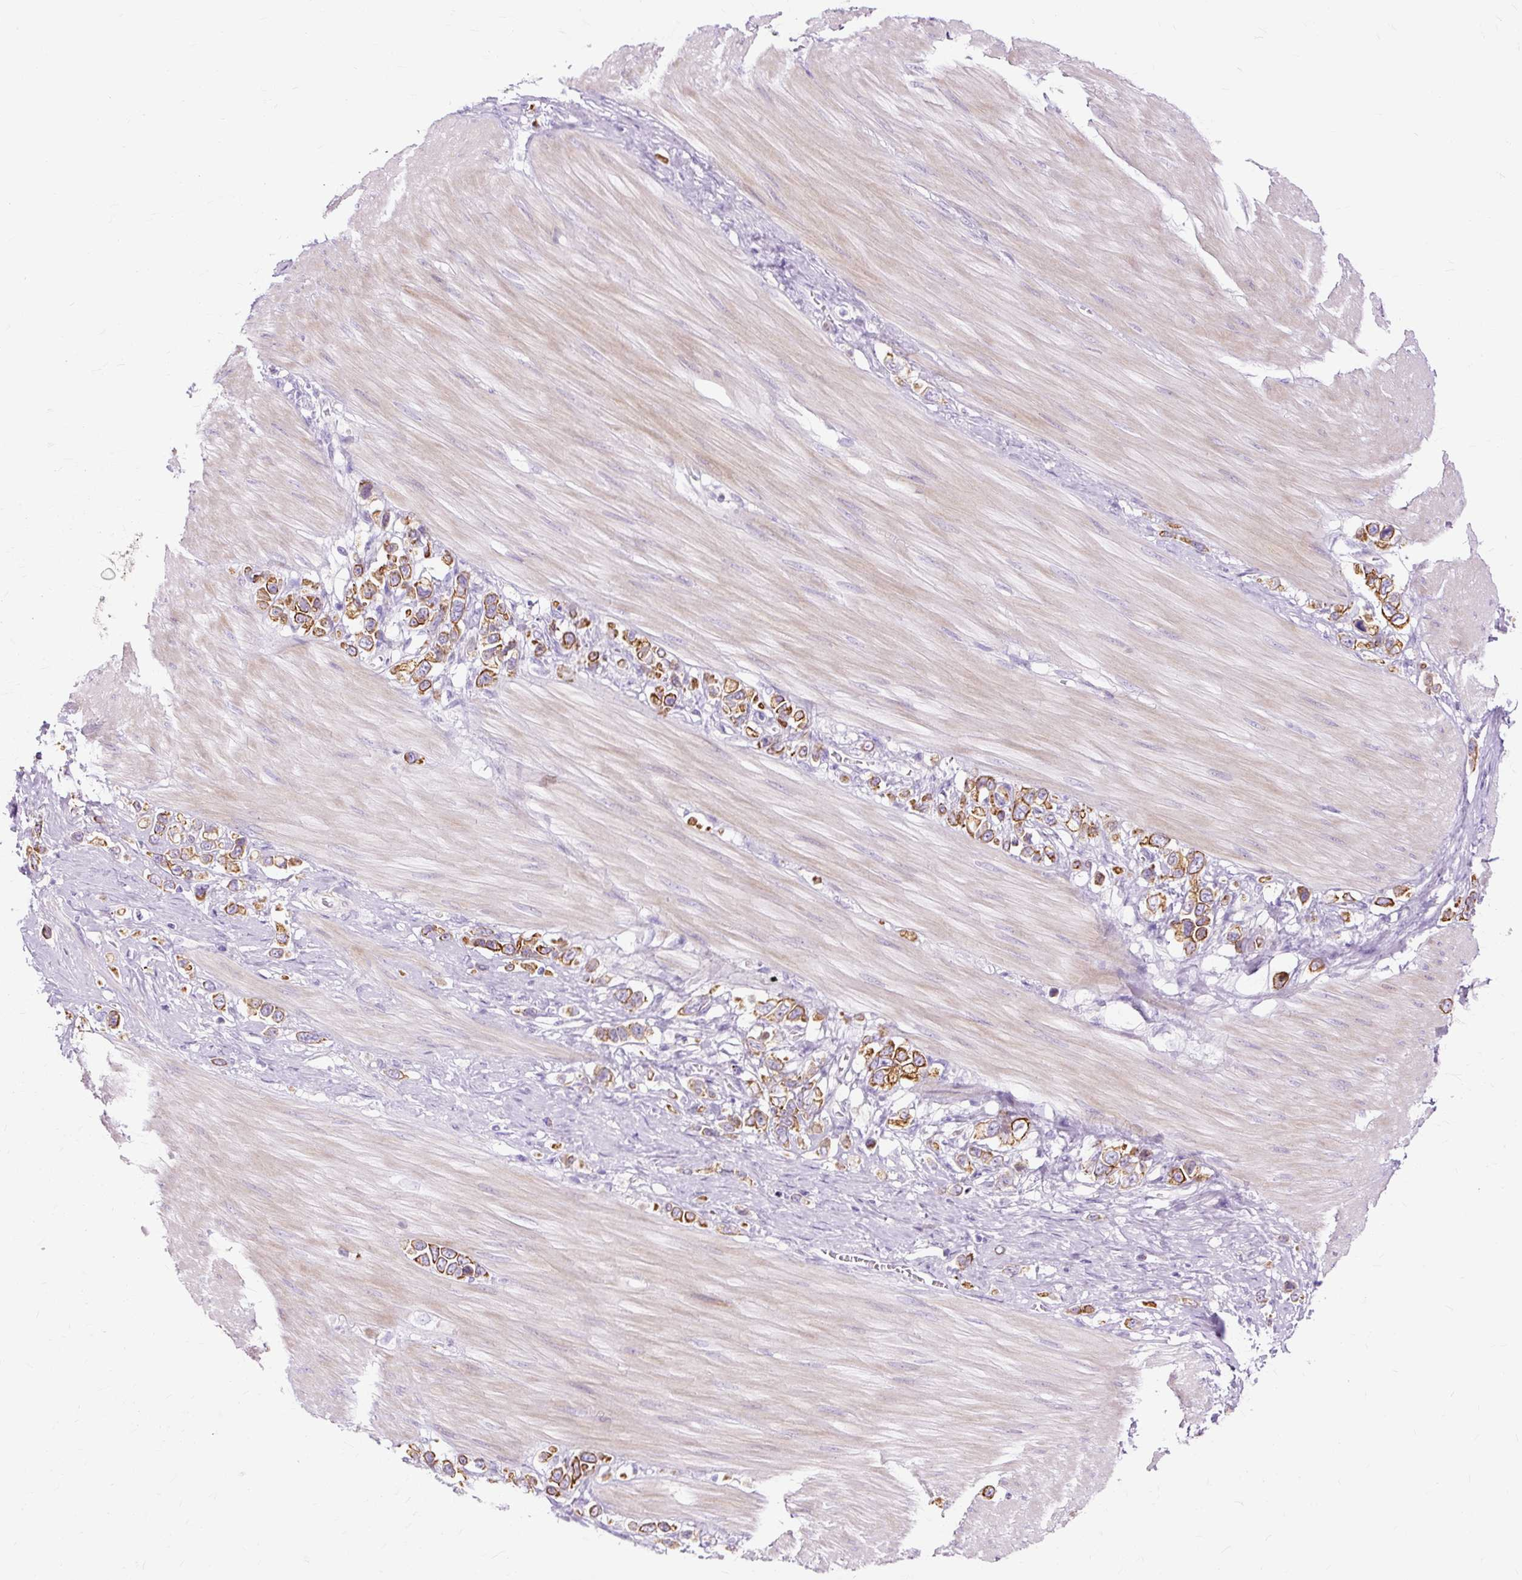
{"staining": {"intensity": "strong", "quantity": ">75%", "location": "cytoplasmic/membranous"}, "tissue": "stomach cancer", "cell_type": "Tumor cells", "image_type": "cancer", "snomed": [{"axis": "morphology", "description": "Adenocarcinoma, NOS"}, {"axis": "topography", "description": "Stomach"}], "caption": "Stomach cancer (adenocarcinoma) stained with a brown dye displays strong cytoplasmic/membranous positive staining in approximately >75% of tumor cells.", "gene": "DCTN4", "patient": {"sex": "female", "age": 65}}